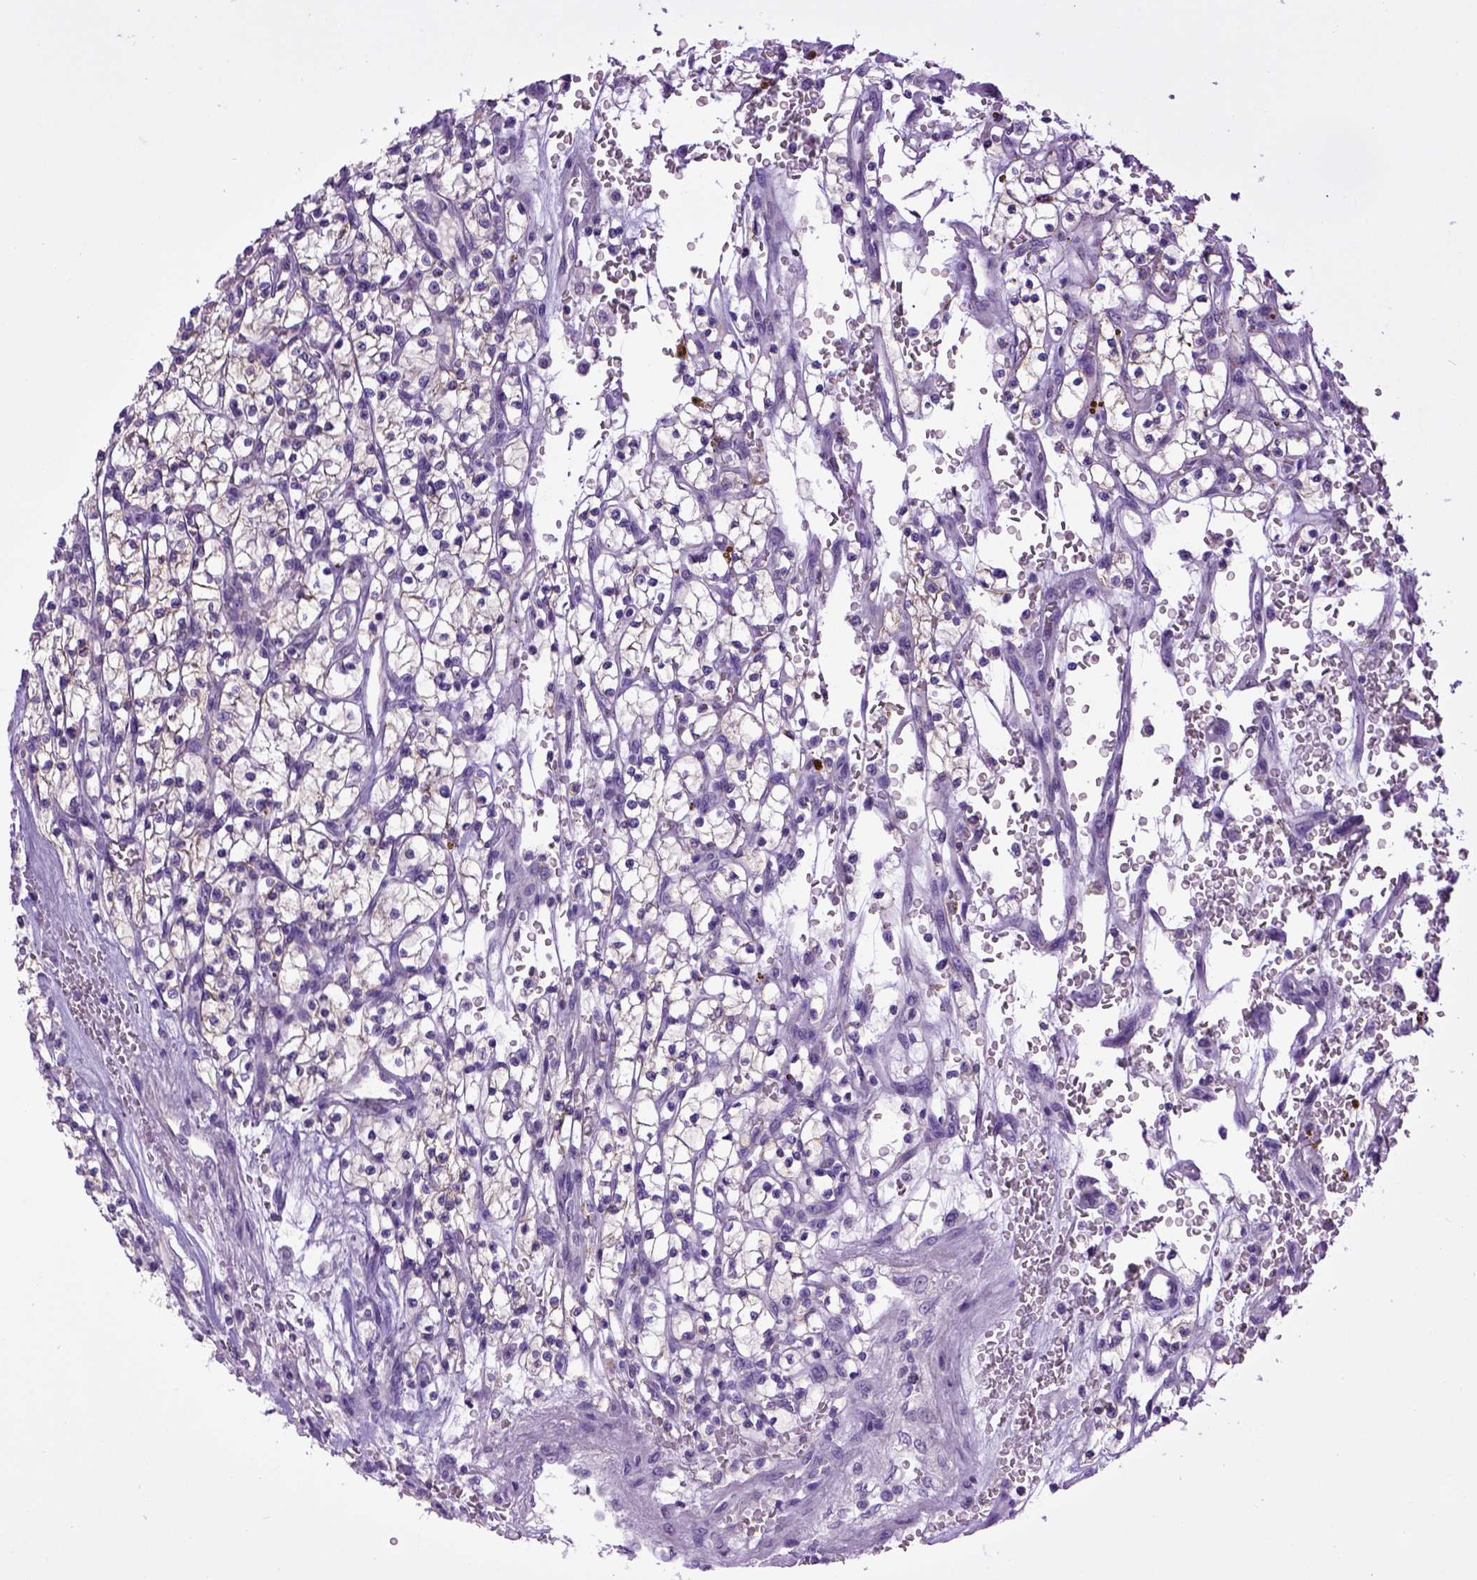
{"staining": {"intensity": "negative", "quantity": "none", "location": "none"}, "tissue": "renal cancer", "cell_type": "Tumor cells", "image_type": "cancer", "snomed": [{"axis": "morphology", "description": "Adenocarcinoma, NOS"}, {"axis": "topography", "description": "Kidney"}], "caption": "Tumor cells are negative for brown protein staining in renal cancer (adenocarcinoma).", "gene": "CDH1", "patient": {"sex": "female", "age": 64}}